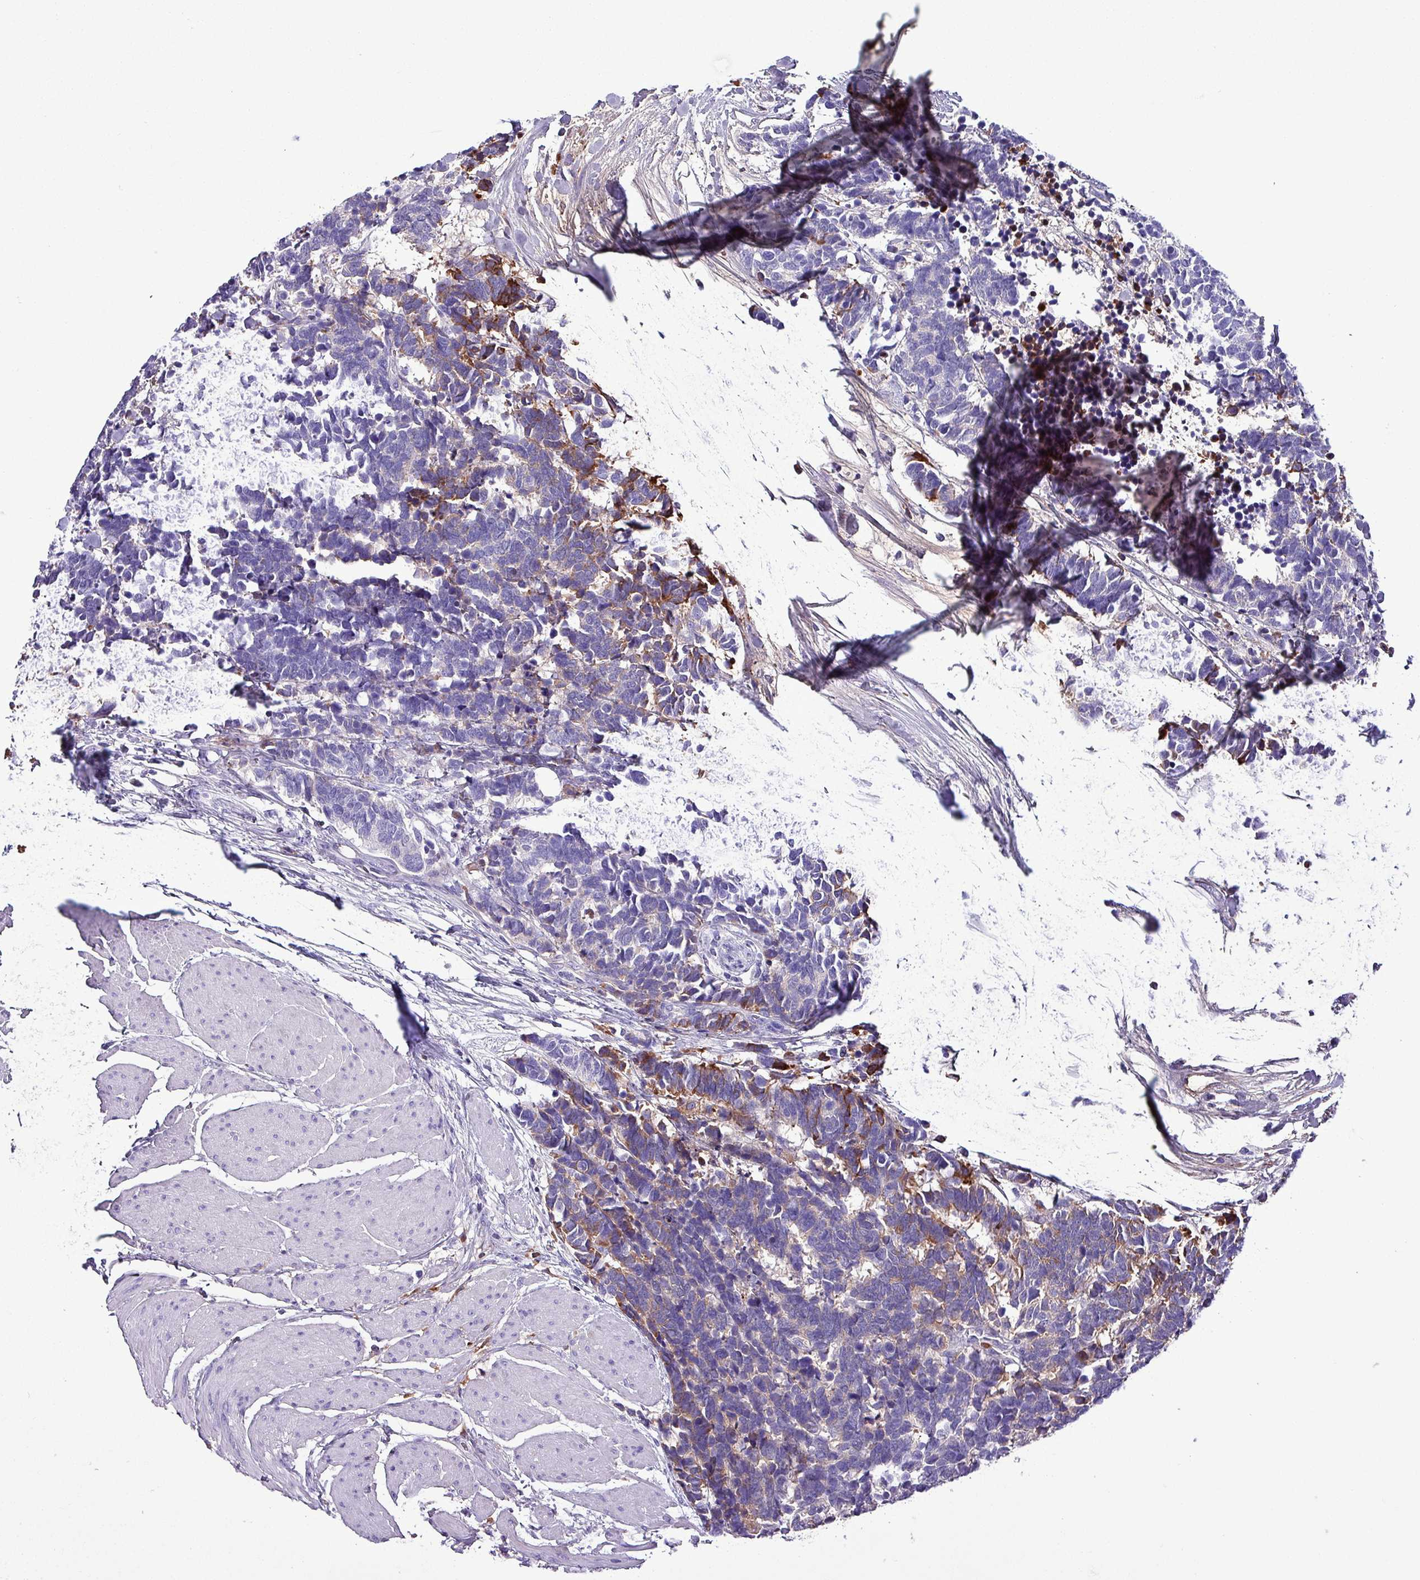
{"staining": {"intensity": "strong", "quantity": "<25%", "location": "cytoplasmic/membranous"}, "tissue": "carcinoid", "cell_type": "Tumor cells", "image_type": "cancer", "snomed": [{"axis": "morphology", "description": "Carcinoma, NOS"}, {"axis": "morphology", "description": "Carcinoid, malignant, NOS"}, {"axis": "topography", "description": "Urinary bladder"}], "caption": "Human malignant carcinoid stained for a protein (brown) reveals strong cytoplasmic/membranous positive expression in about <25% of tumor cells.", "gene": "HP", "patient": {"sex": "male", "age": 57}}